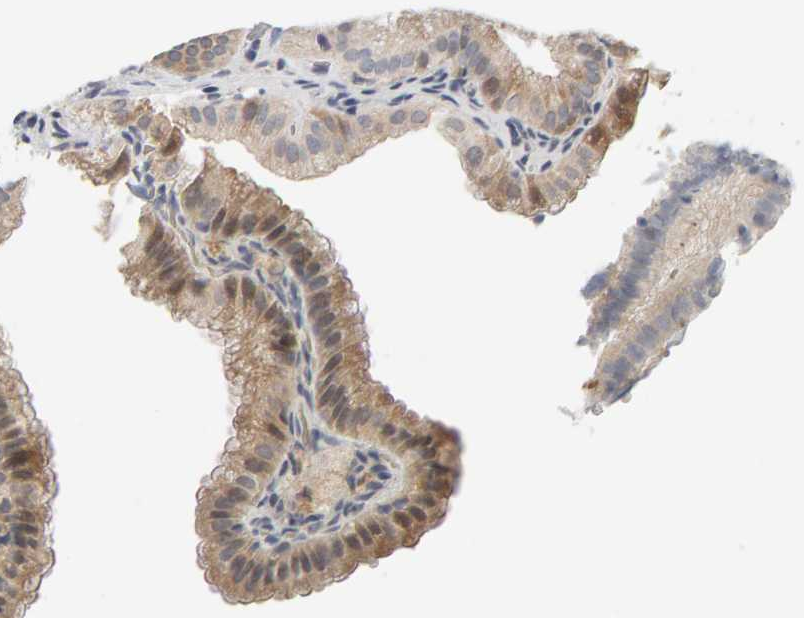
{"staining": {"intensity": "weak", "quantity": ">75%", "location": "cytoplasmic/membranous"}, "tissue": "gallbladder", "cell_type": "Glandular cells", "image_type": "normal", "snomed": [{"axis": "morphology", "description": "Normal tissue, NOS"}, {"axis": "topography", "description": "Gallbladder"}], "caption": "Immunohistochemical staining of benign human gallbladder reveals low levels of weak cytoplasmic/membranous positivity in about >75% of glandular cells.", "gene": "GFUS", "patient": {"sex": "male", "age": 38}}